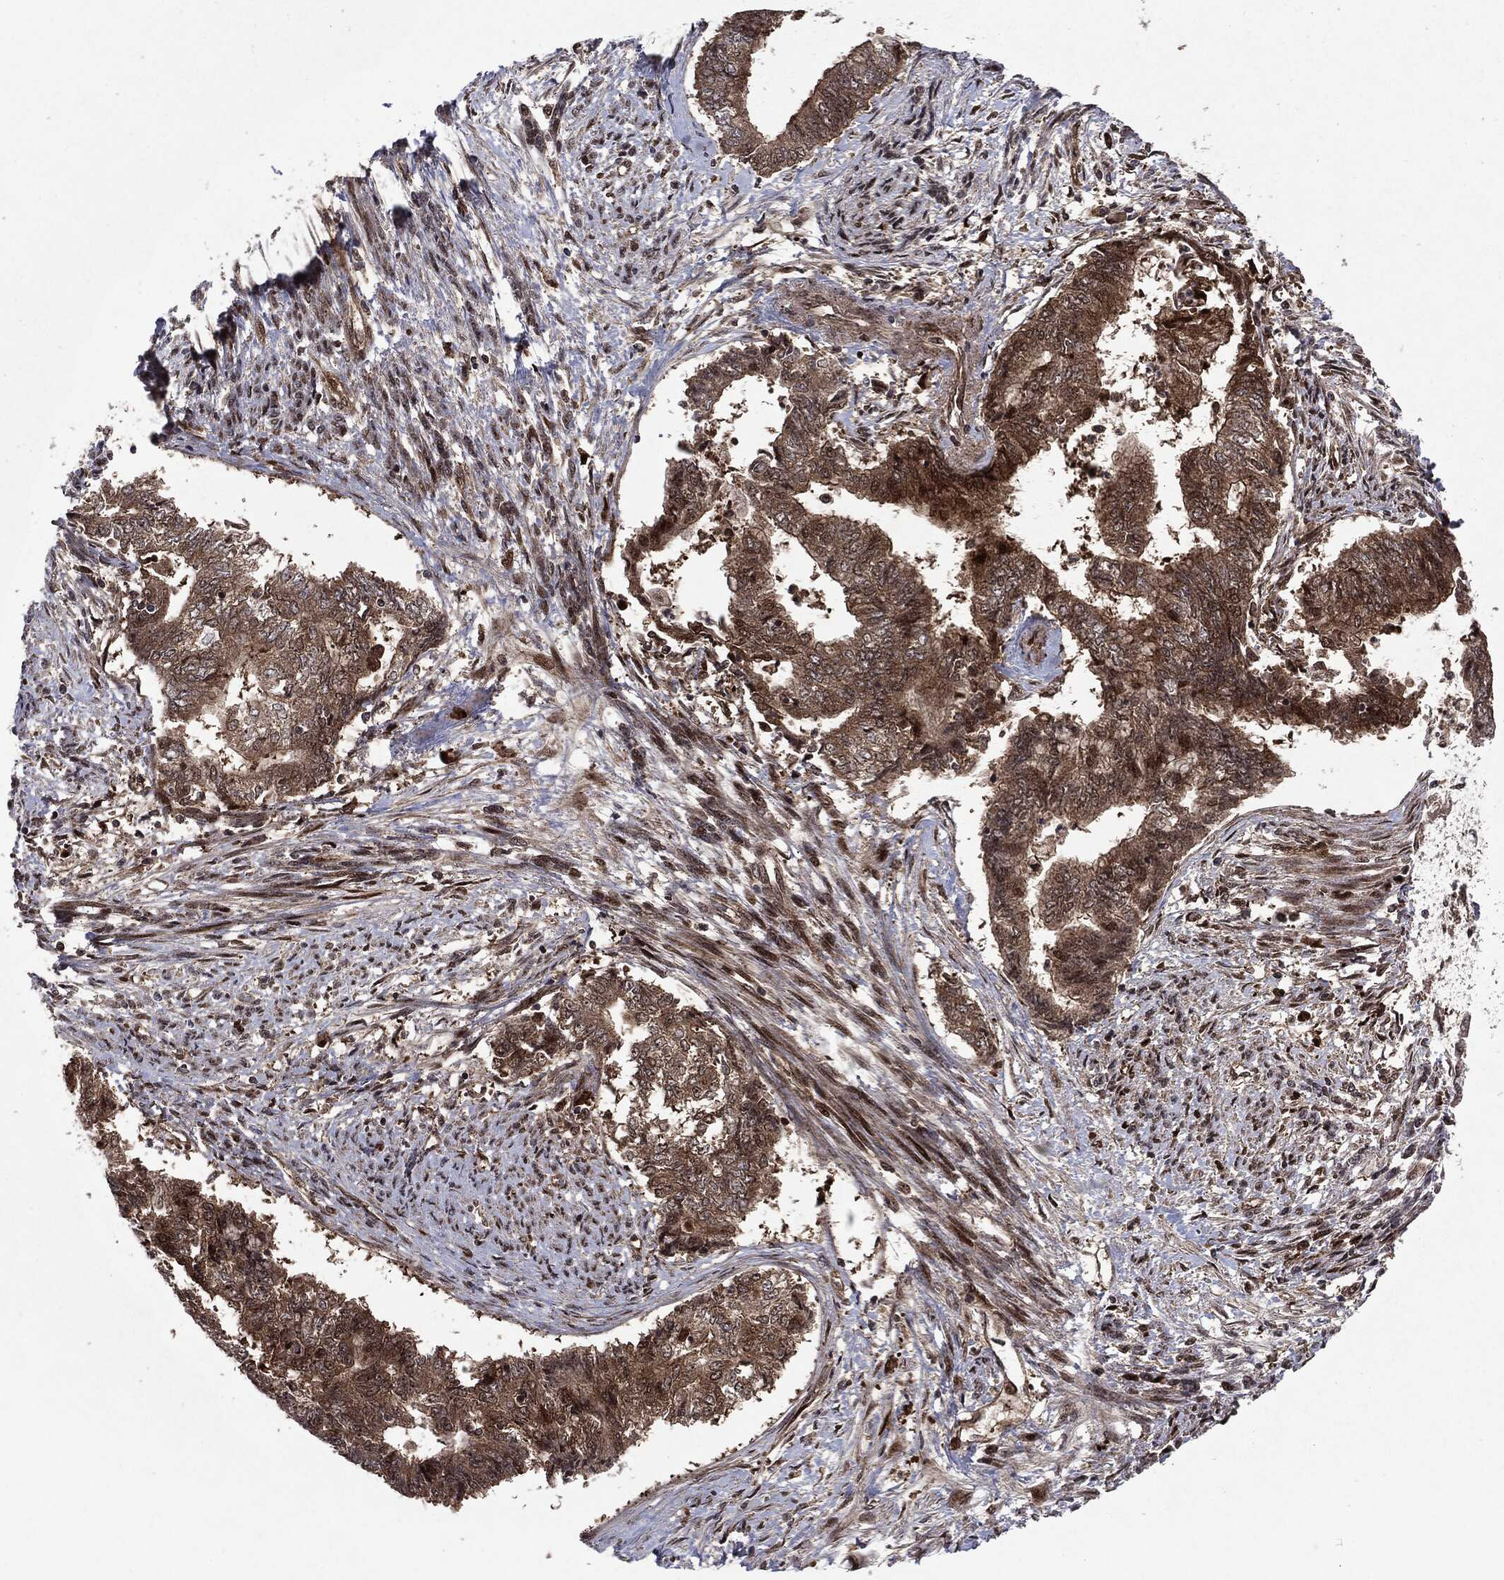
{"staining": {"intensity": "moderate", "quantity": ">75%", "location": "cytoplasmic/membranous"}, "tissue": "endometrial cancer", "cell_type": "Tumor cells", "image_type": "cancer", "snomed": [{"axis": "morphology", "description": "Adenocarcinoma, NOS"}, {"axis": "topography", "description": "Endometrium"}], "caption": "The photomicrograph demonstrates a brown stain indicating the presence of a protein in the cytoplasmic/membranous of tumor cells in endometrial cancer (adenocarcinoma). (Stains: DAB (3,3'-diaminobenzidine) in brown, nuclei in blue, Microscopy: brightfield microscopy at high magnification).", "gene": "OTUB1", "patient": {"sex": "female", "age": 65}}